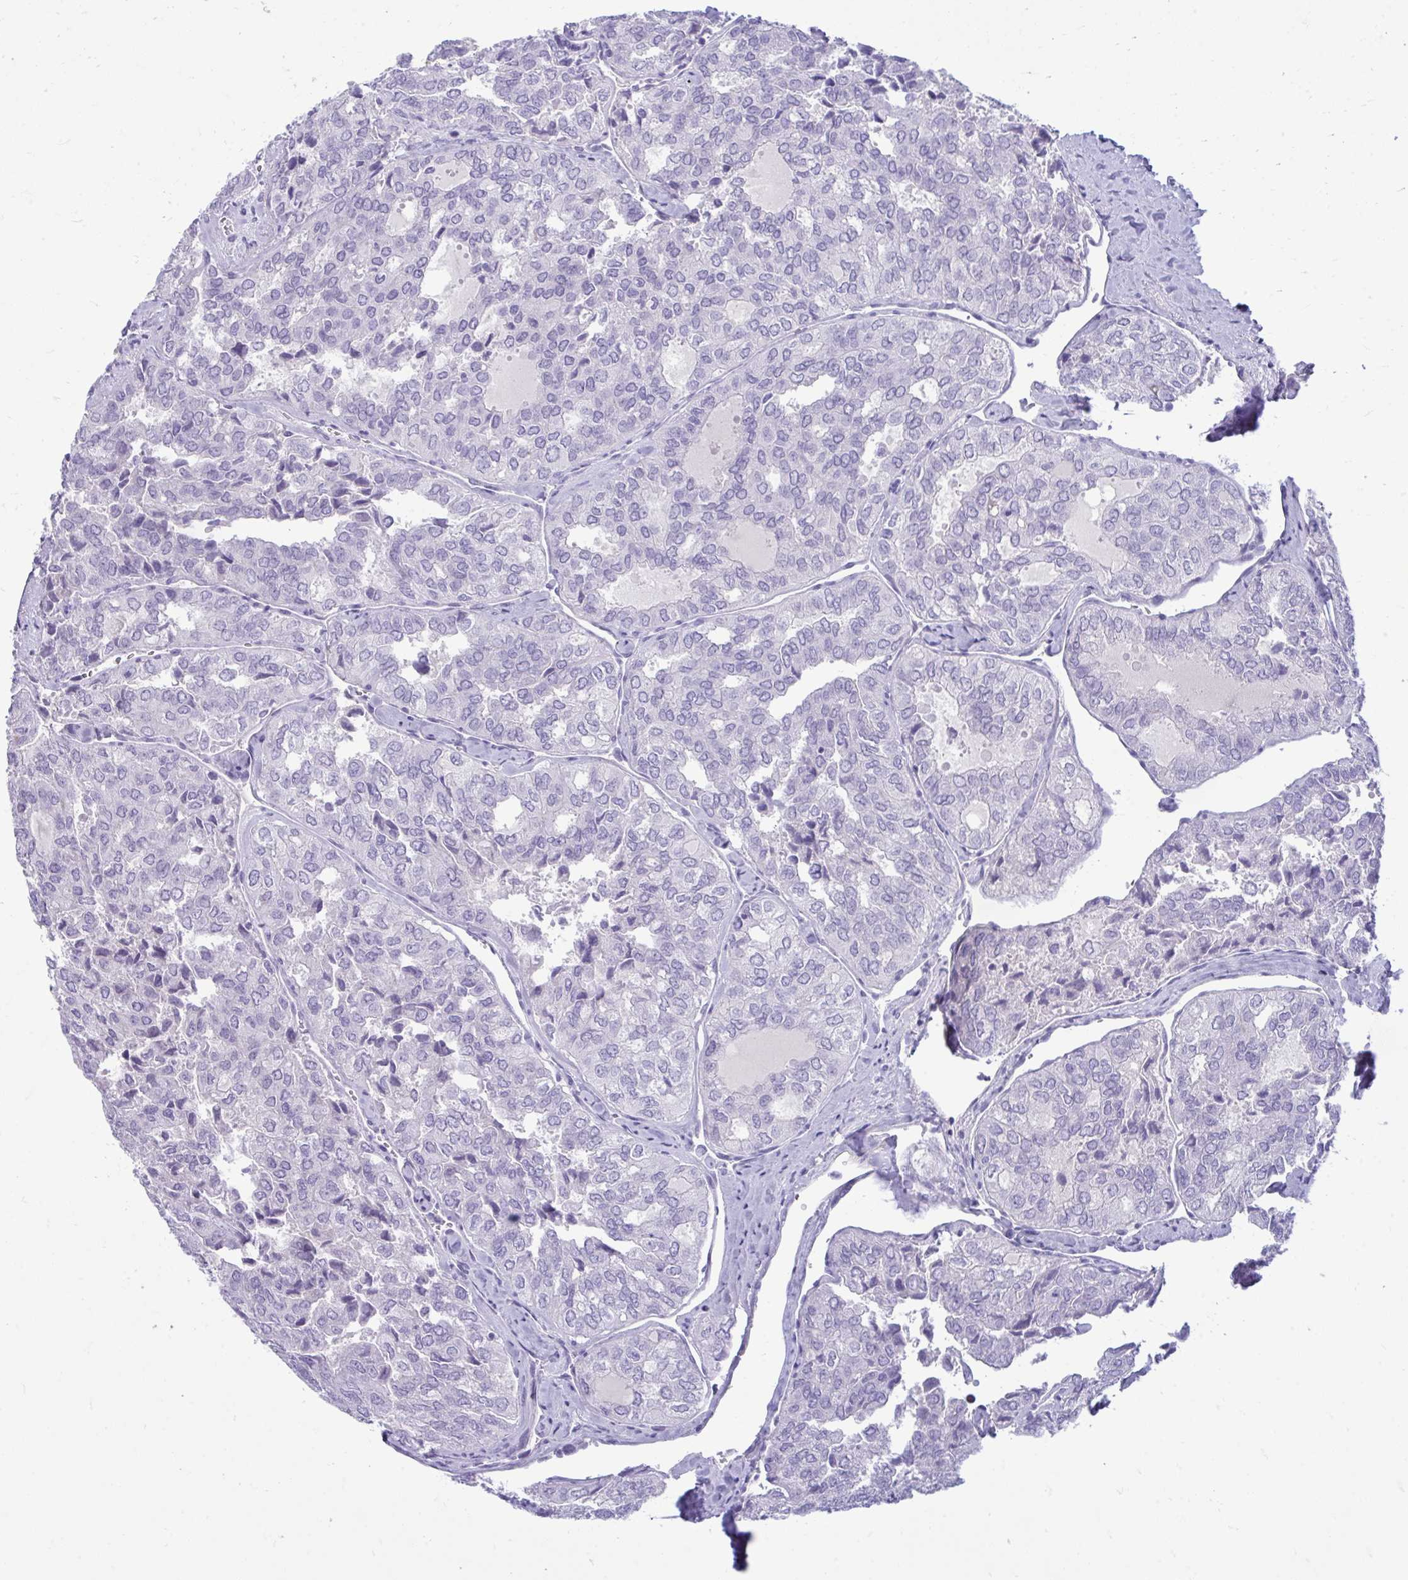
{"staining": {"intensity": "negative", "quantity": "none", "location": "none"}, "tissue": "thyroid cancer", "cell_type": "Tumor cells", "image_type": "cancer", "snomed": [{"axis": "morphology", "description": "Follicular adenoma carcinoma, NOS"}, {"axis": "topography", "description": "Thyroid gland"}], "caption": "Image shows no significant protein staining in tumor cells of thyroid cancer.", "gene": "PIGZ", "patient": {"sex": "male", "age": 75}}